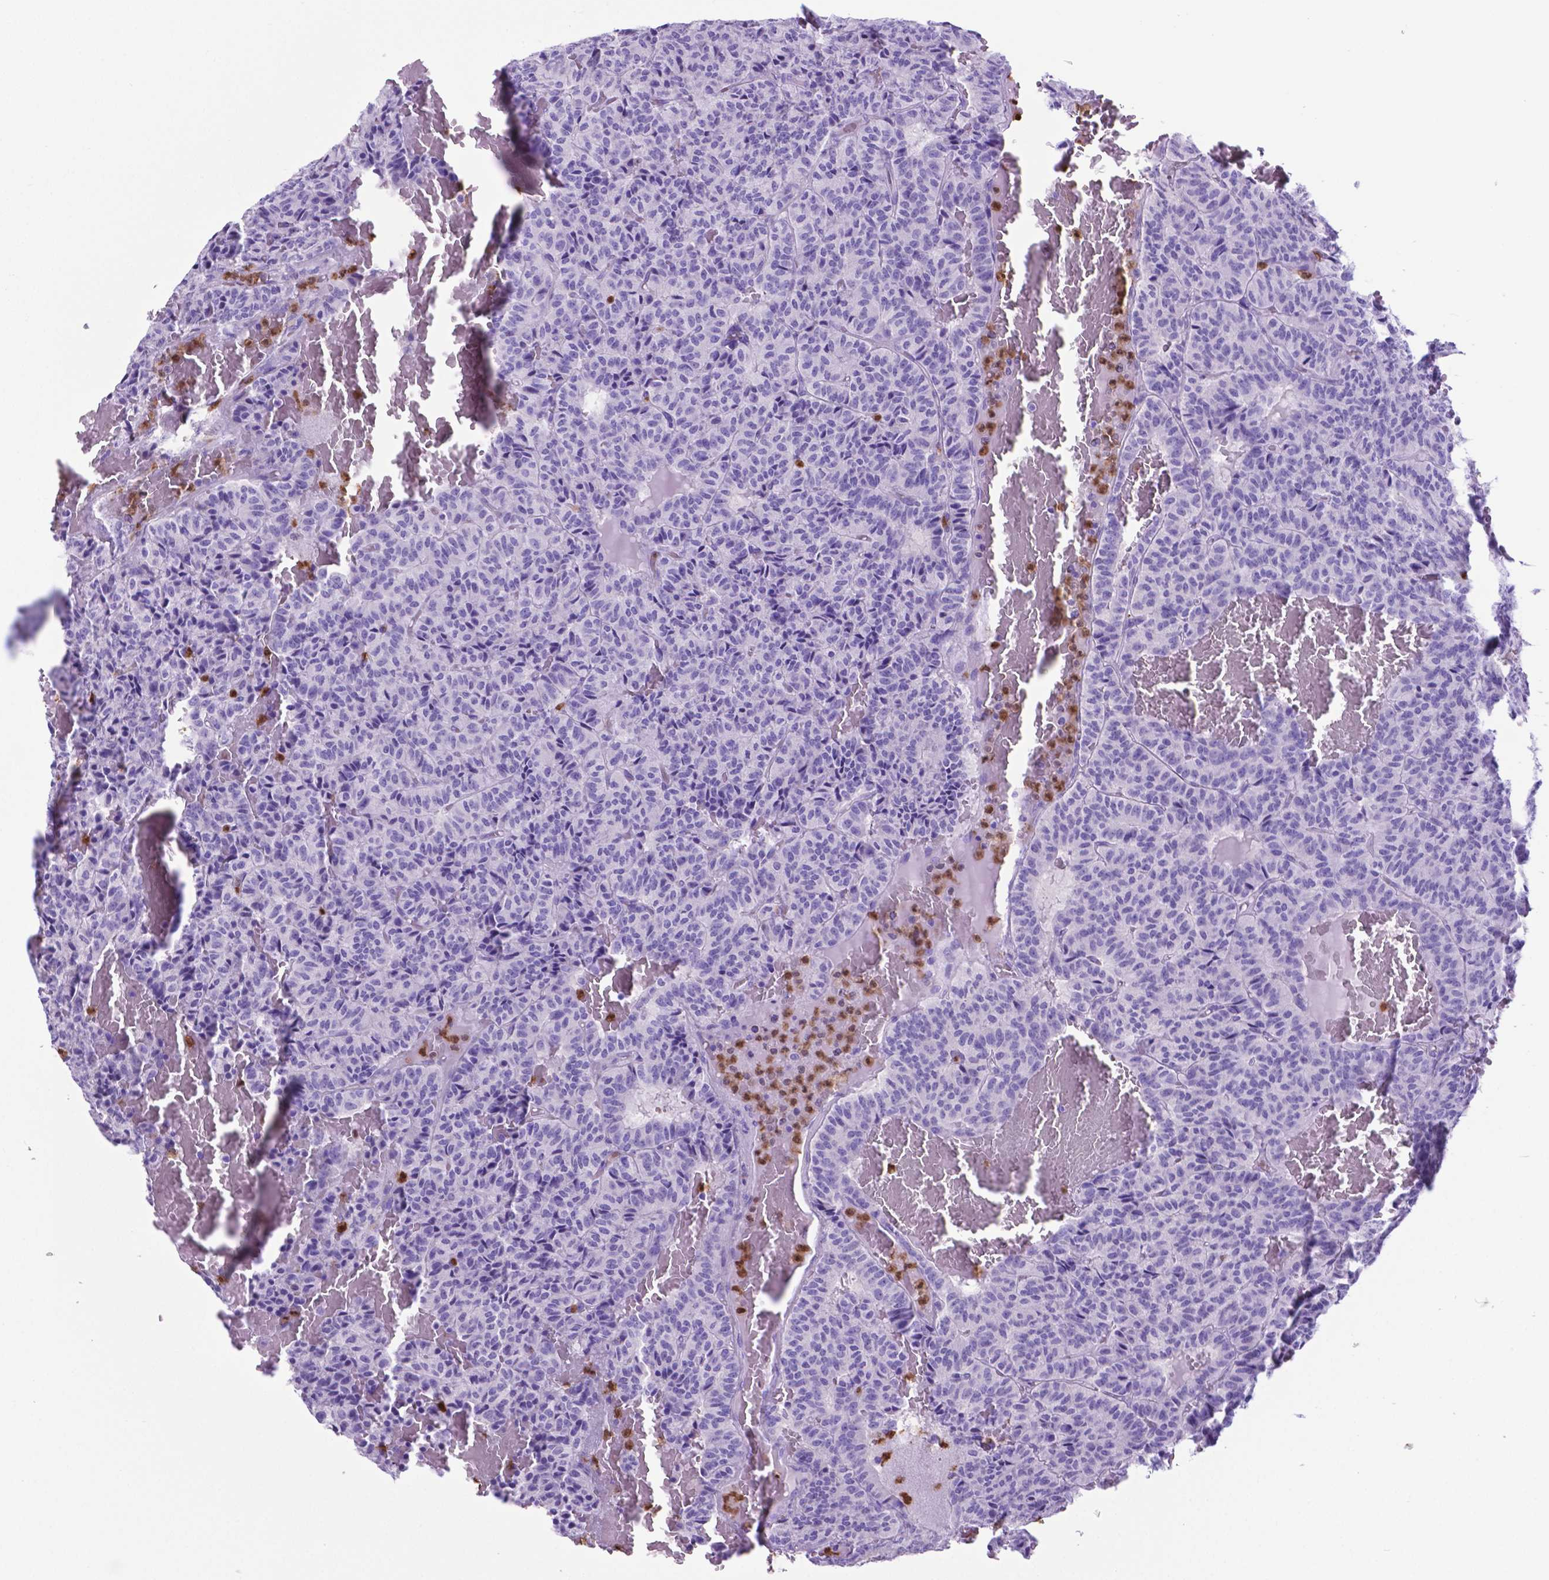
{"staining": {"intensity": "negative", "quantity": "none", "location": "none"}, "tissue": "carcinoid", "cell_type": "Tumor cells", "image_type": "cancer", "snomed": [{"axis": "morphology", "description": "Carcinoid, malignant, NOS"}, {"axis": "topography", "description": "Lung"}], "caption": "Photomicrograph shows no significant protein expression in tumor cells of carcinoid.", "gene": "LZTR1", "patient": {"sex": "male", "age": 70}}